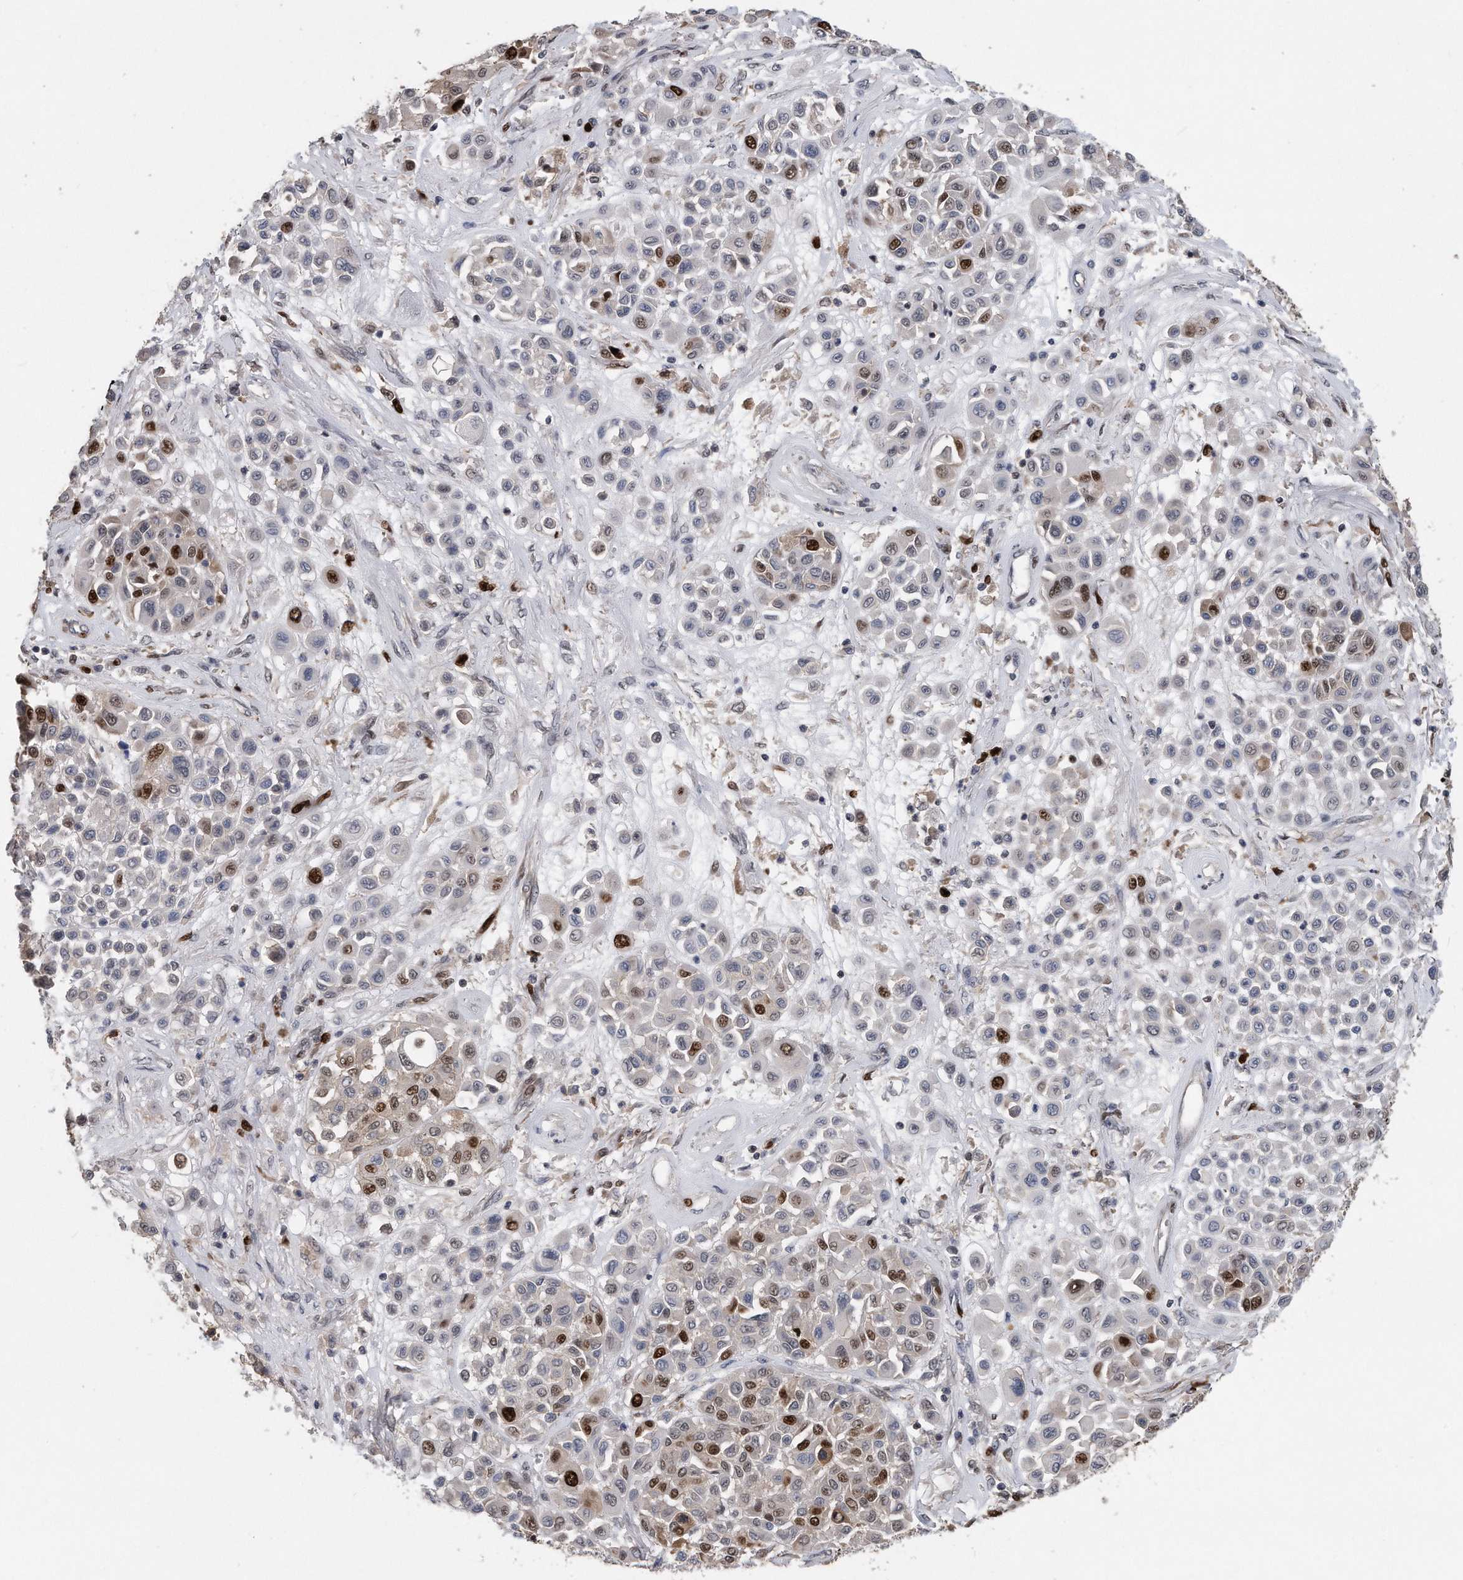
{"staining": {"intensity": "strong", "quantity": "<25%", "location": "nuclear"}, "tissue": "melanoma", "cell_type": "Tumor cells", "image_type": "cancer", "snomed": [{"axis": "morphology", "description": "Malignant melanoma, Metastatic site"}, {"axis": "topography", "description": "Soft tissue"}], "caption": "The image demonstrates immunohistochemical staining of melanoma. There is strong nuclear expression is identified in approximately <25% of tumor cells.", "gene": "PCNA", "patient": {"sex": "male", "age": 41}}